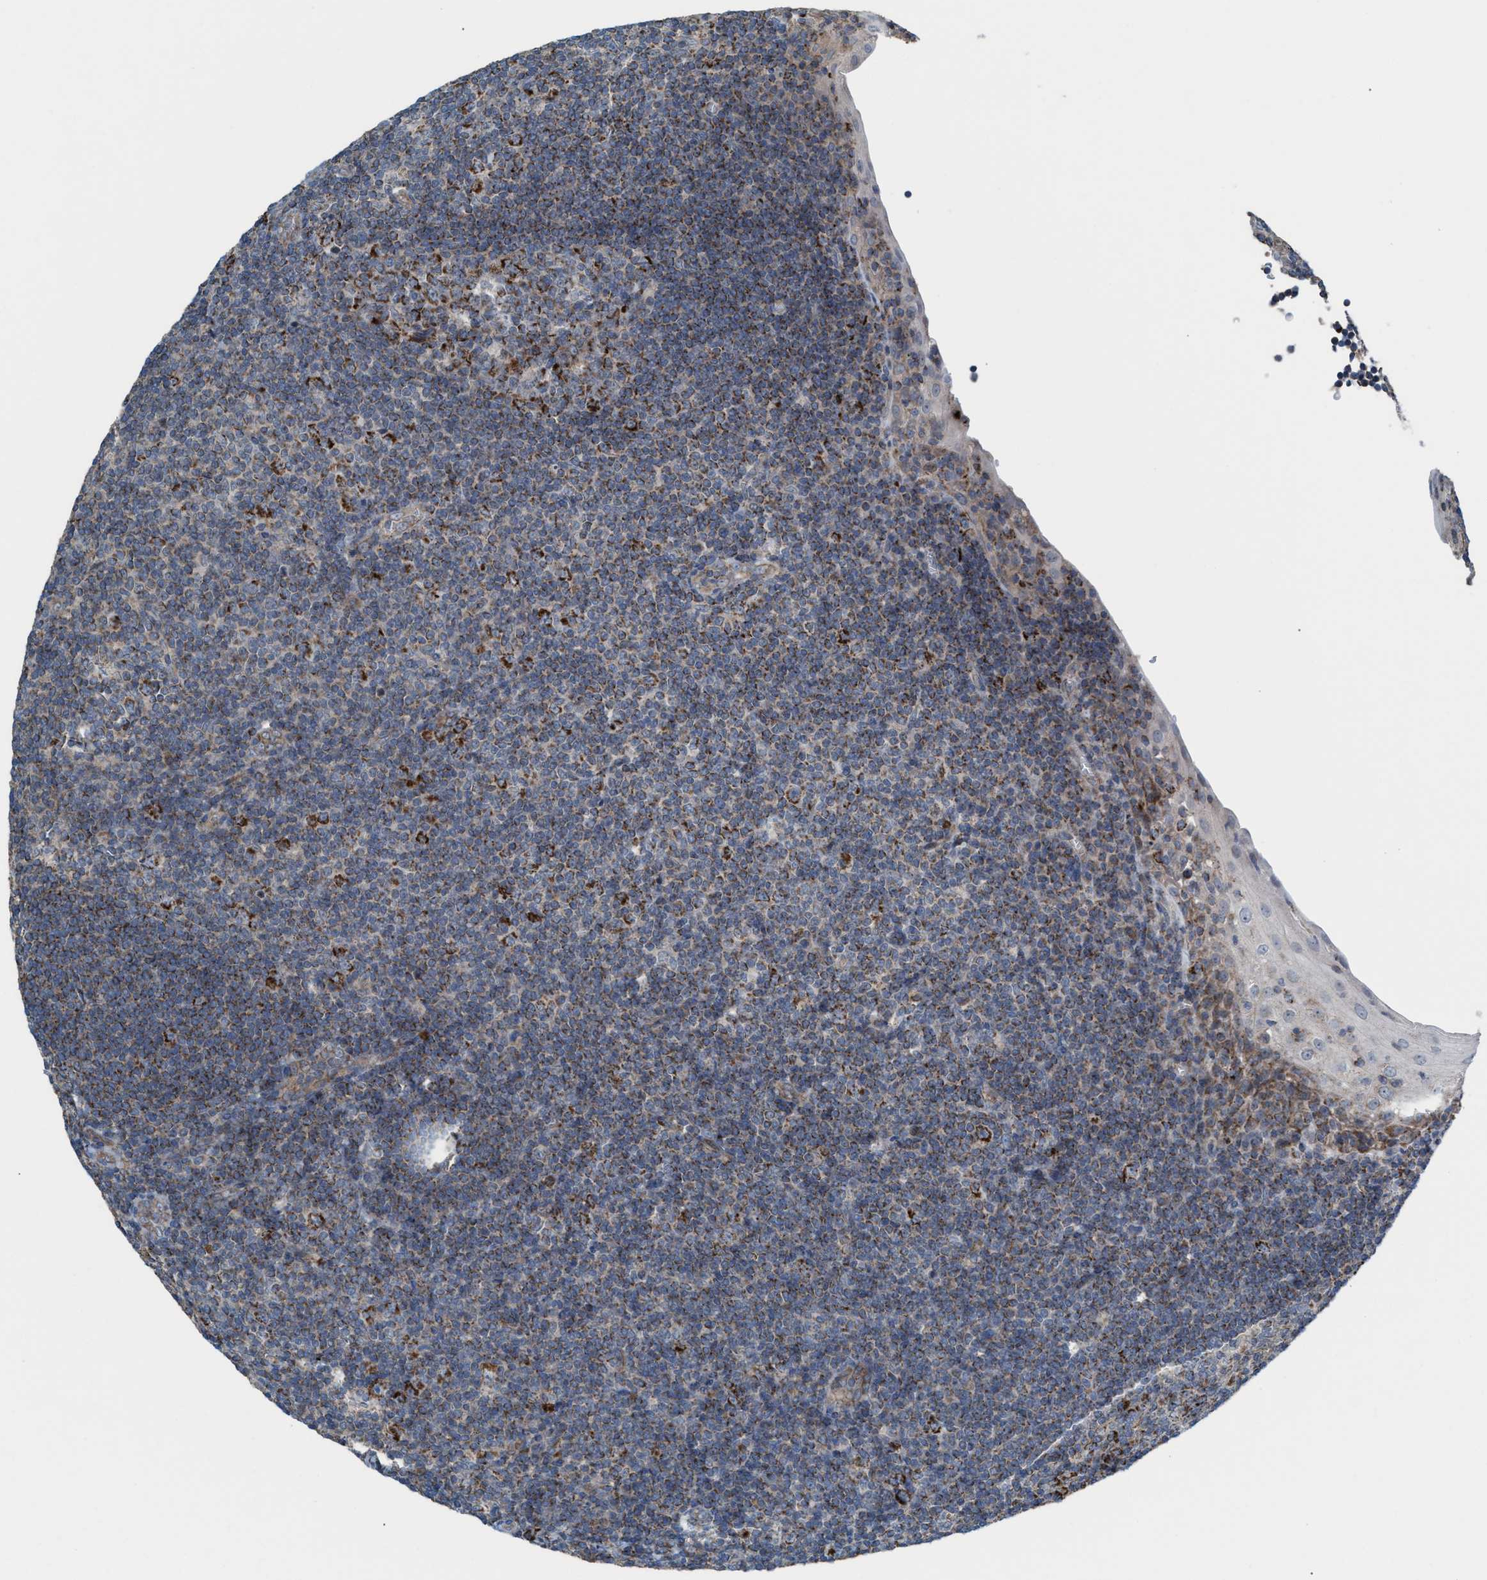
{"staining": {"intensity": "moderate", "quantity": "25%-75%", "location": "cytoplasmic/membranous"}, "tissue": "tonsil", "cell_type": "Germinal center cells", "image_type": "normal", "snomed": [{"axis": "morphology", "description": "Normal tissue, NOS"}, {"axis": "topography", "description": "Tonsil"}], "caption": "An image showing moderate cytoplasmic/membranous staining in about 25%-75% of germinal center cells in benign tonsil, as visualized by brown immunohistochemical staining.", "gene": "MRM1", "patient": {"sex": "male", "age": 37}}